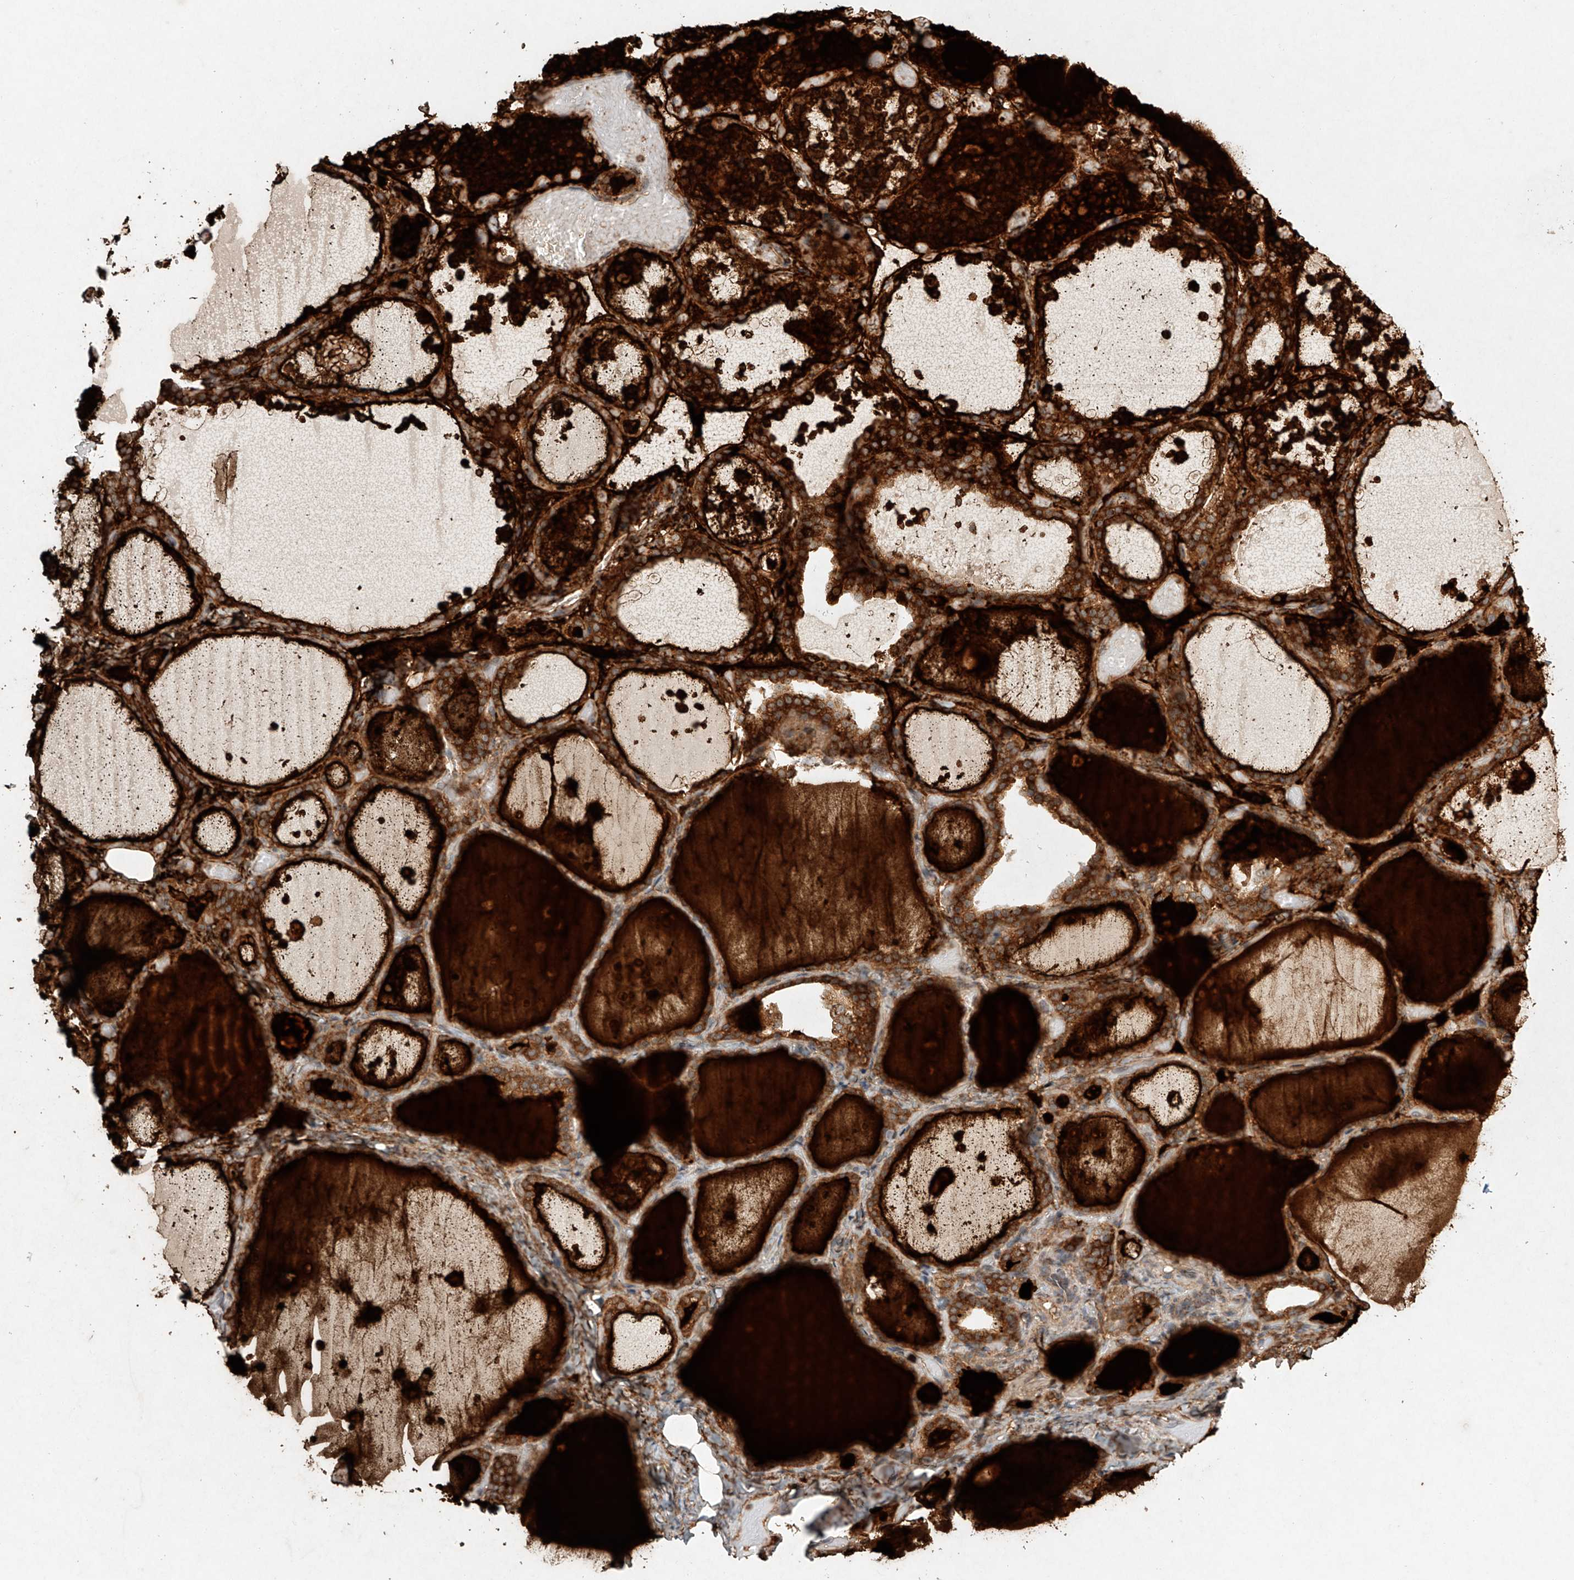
{"staining": {"intensity": "moderate", "quantity": ">75%", "location": "cytoplasmic/membranous"}, "tissue": "thyroid gland", "cell_type": "Glandular cells", "image_type": "normal", "snomed": [{"axis": "morphology", "description": "Normal tissue, NOS"}, {"axis": "topography", "description": "Thyroid gland"}], "caption": "IHC of normal human thyroid gland displays medium levels of moderate cytoplasmic/membranous positivity in approximately >75% of glandular cells.", "gene": "DCAF11", "patient": {"sex": "female", "age": 44}}